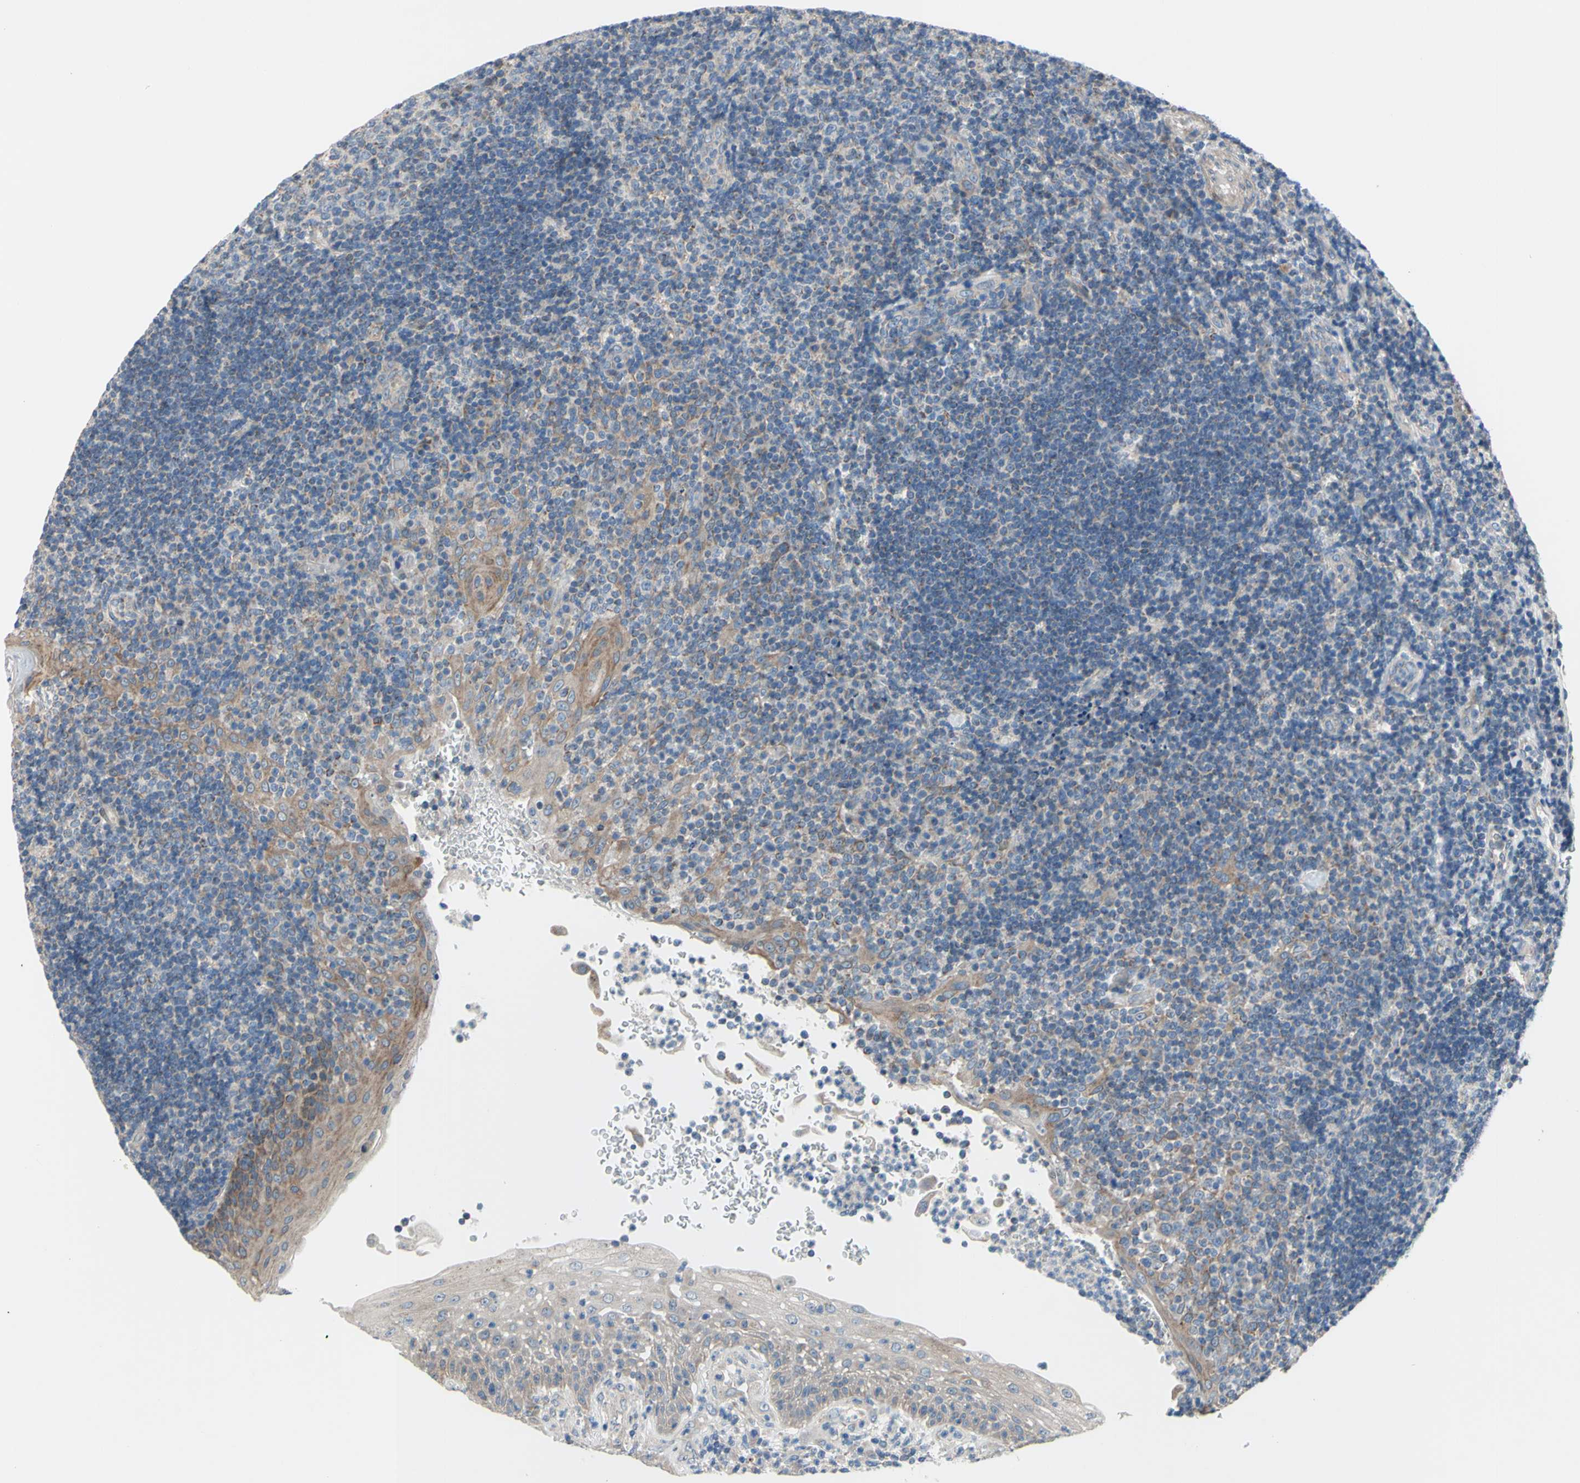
{"staining": {"intensity": "weak", "quantity": "<25%", "location": "cytoplasmic/membranous"}, "tissue": "tonsil", "cell_type": "Germinal center cells", "image_type": "normal", "snomed": [{"axis": "morphology", "description": "Normal tissue, NOS"}, {"axis": "topography", "description": "Tonsil"}], "caption": "Image shows no significant protein expression in germinal center cells of unremarkable tonsil. Brightfield microscopy of IHC stained with DAB (3,3'-diaminobenzidine) (brown) and hematoxylin (blue), captured at high magnification.", "gene": "GRAMD2B", "patient": {"sex": "female", "age": 40}}